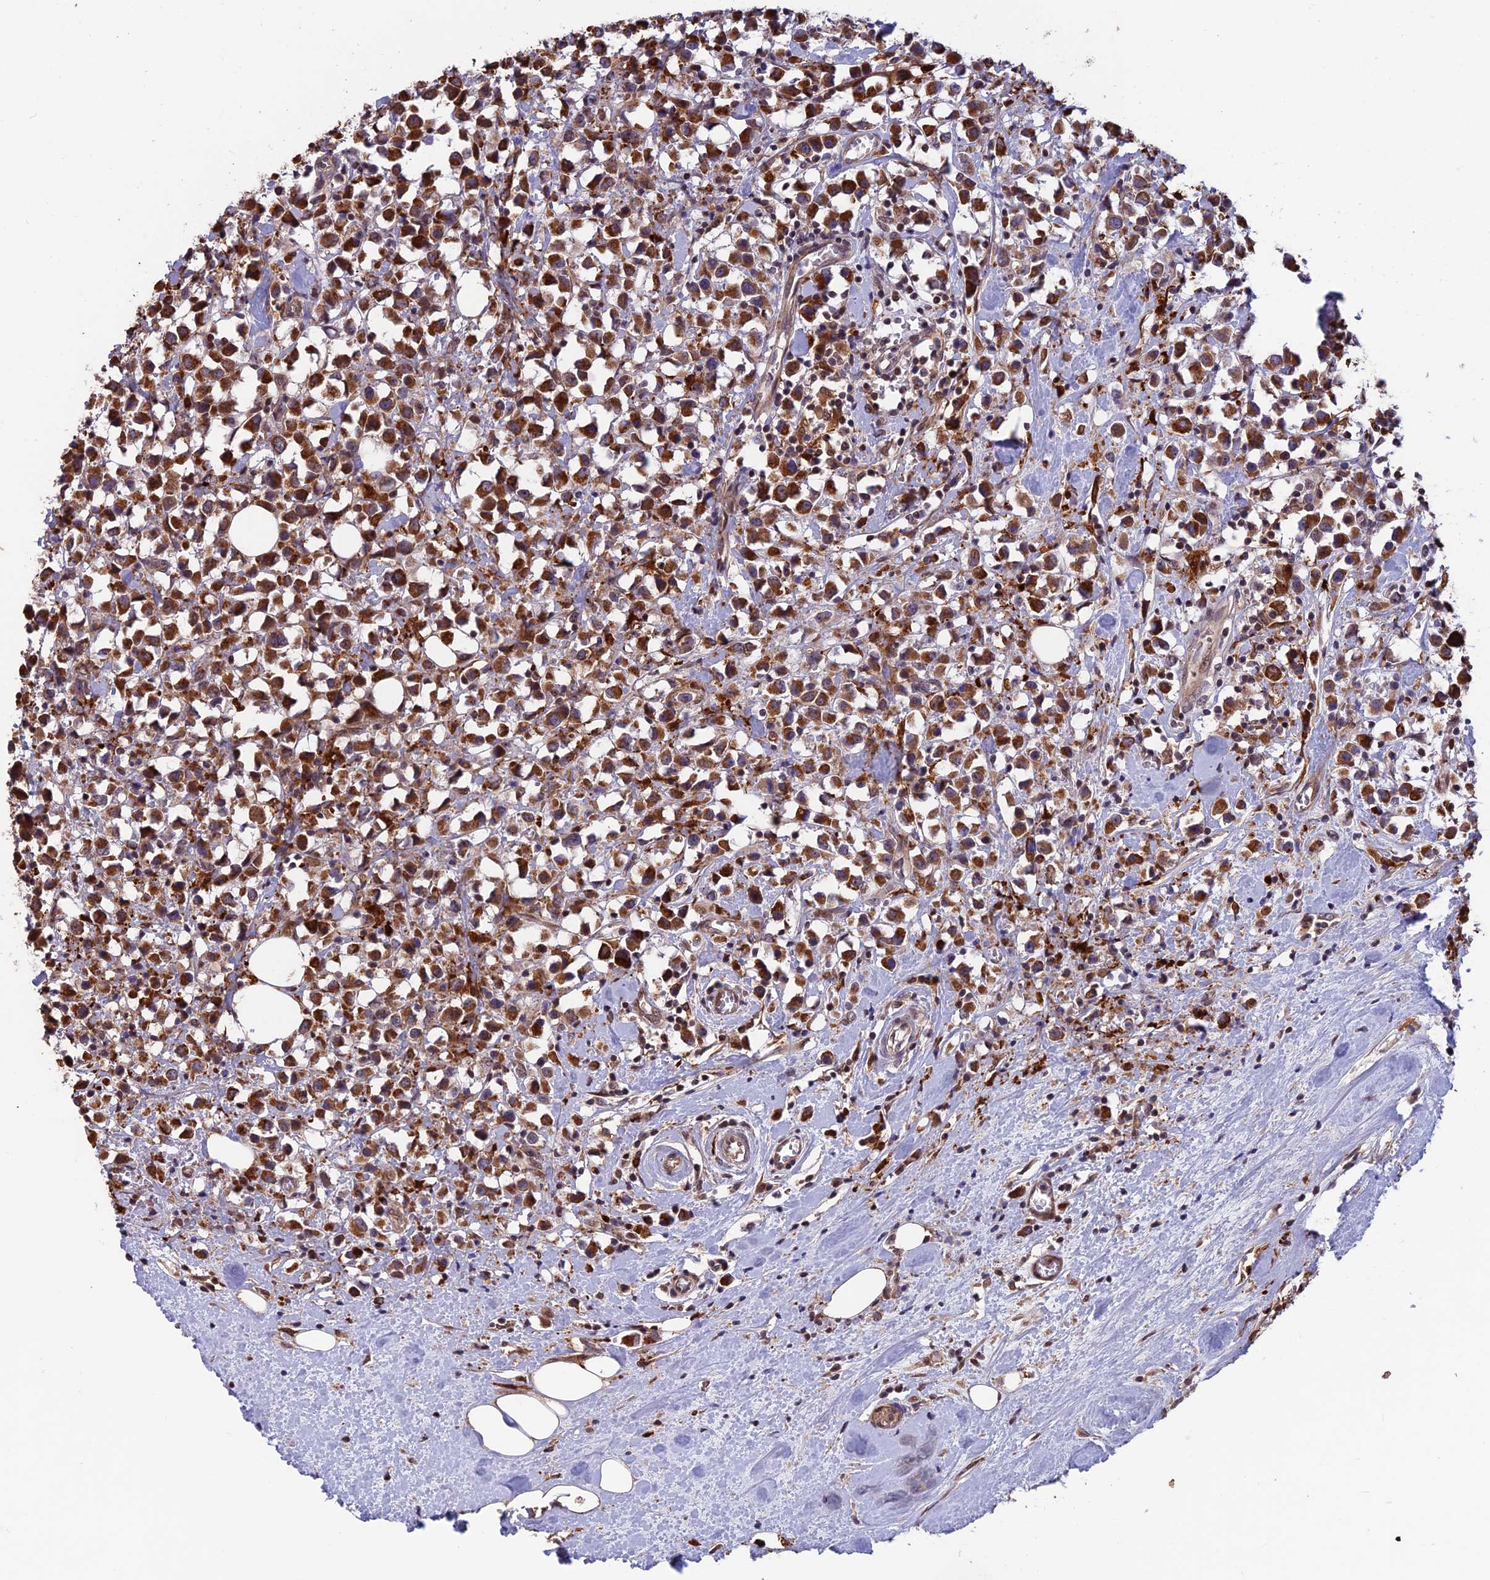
{"staining": {"intensity": "strong", "quantity": ">75%", "location": "cytoplasmic/membranous"}, "tissue": "breast cancer", "cell_type": "Tumor cells", "image_type": "cancer", "snomed": [{"axis": "morphology", "description": "Duct carcinoma"}, {"axis": "topography", "description": "Breast"}], "caption": "This is an image of IHC staining of breast cancer (intraductal carcinoma), which shows strong expression in the cytoplasmic/membranous of tumor cells.", "gene": "MAST2", "patient": {"sex": "female", "age": 61}}